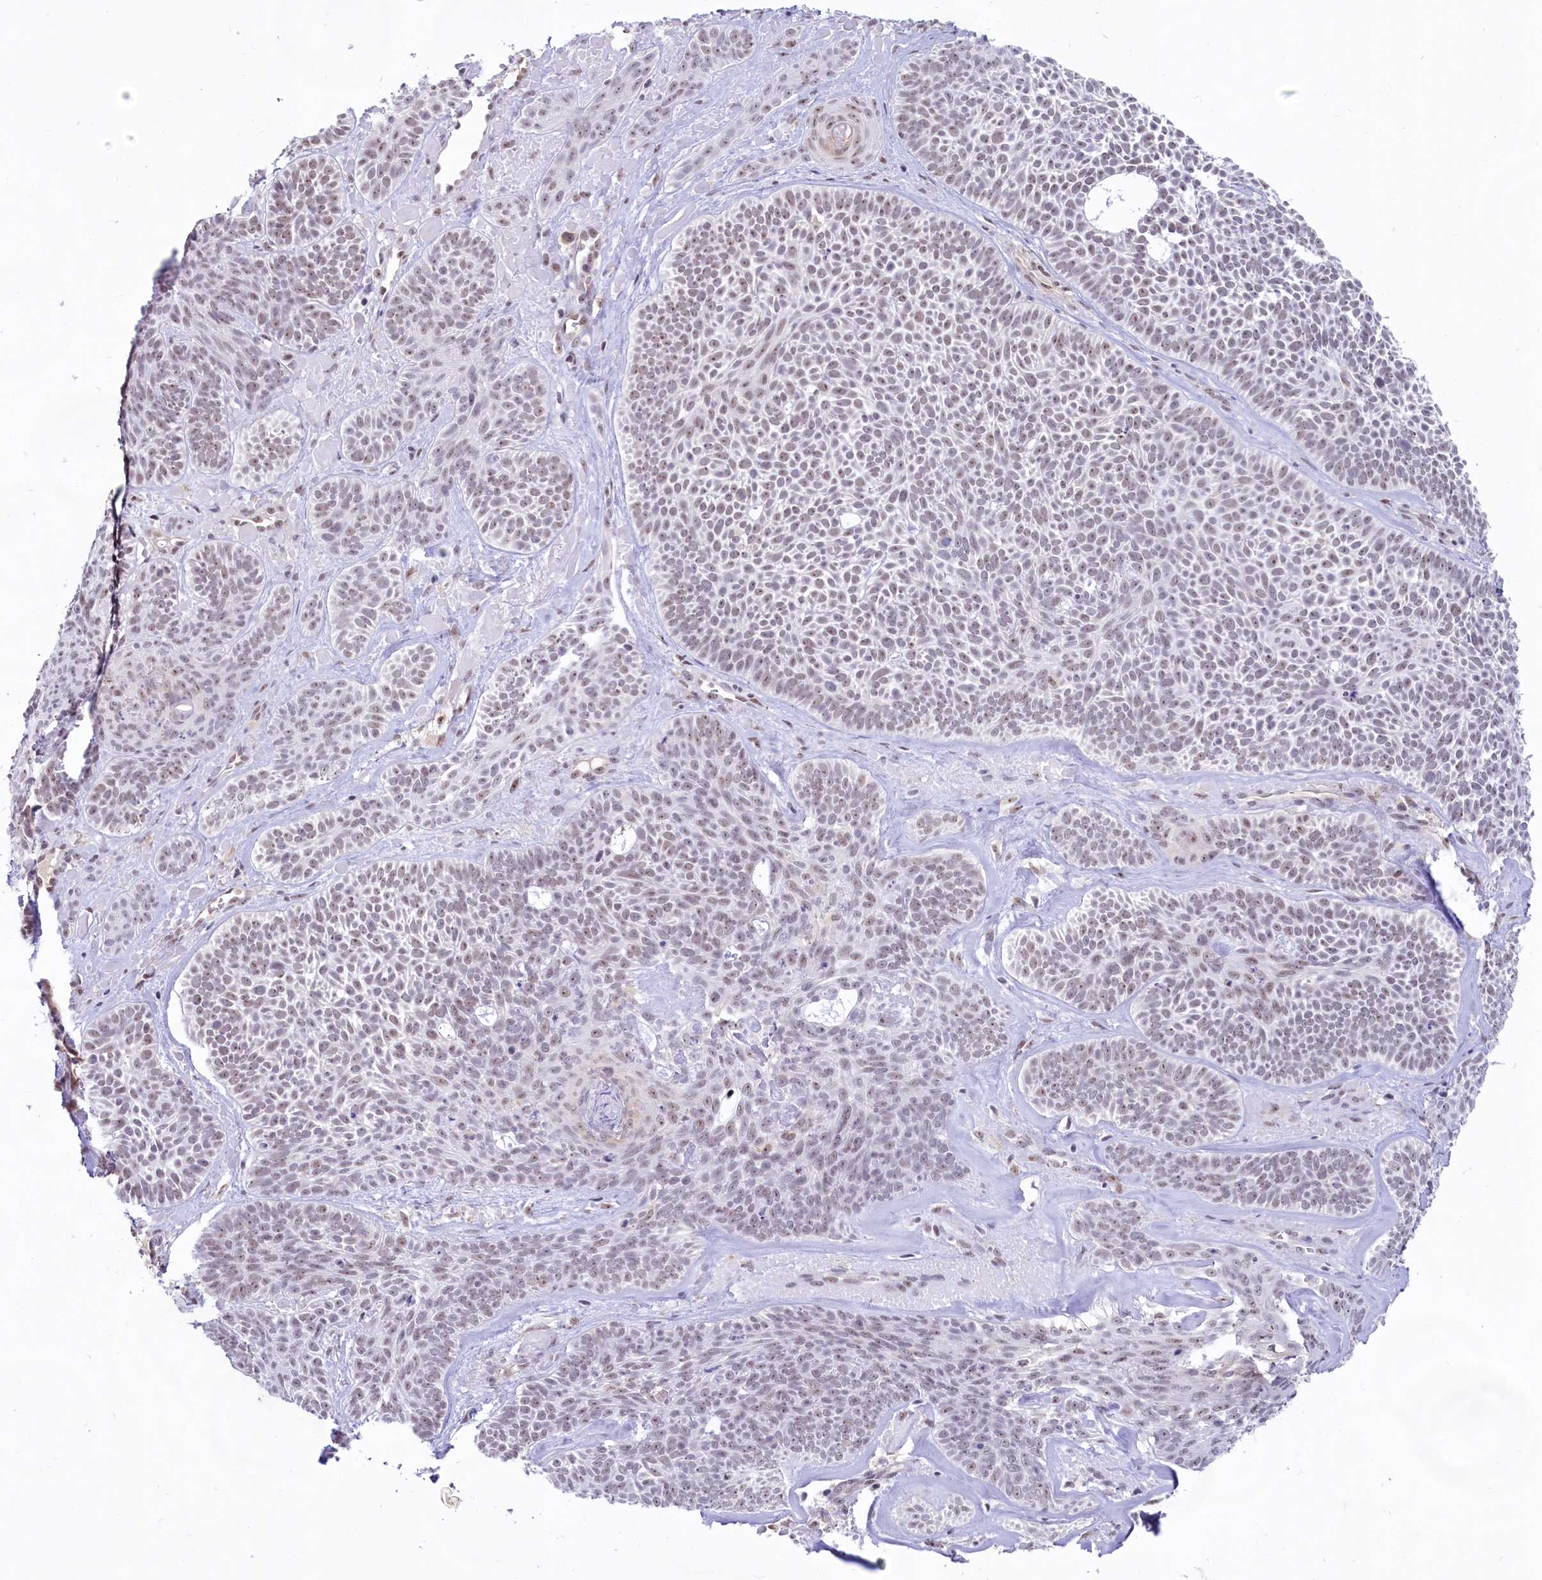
{"staining": {"intensity": "weak", "quantity": "25%-75%", "location": "nuclear"}, "tissue": "skin cancer", "cell_type": "Tumor cells", "image_type": "cancer", "snomed": [{"axis": "morphology", "description": "Basal cell carcinoma"}, {"axis": "topography", "description": "Skin"}], "caption": "A micrograph showing weak nuclear expression in approximately 25%-75% of tumor cells in basal cell carcinoma (skin), as visualized by brown immunohistochemical staining.", "gene": "C1D", "patient": {"sex": "male", "age": 85}}